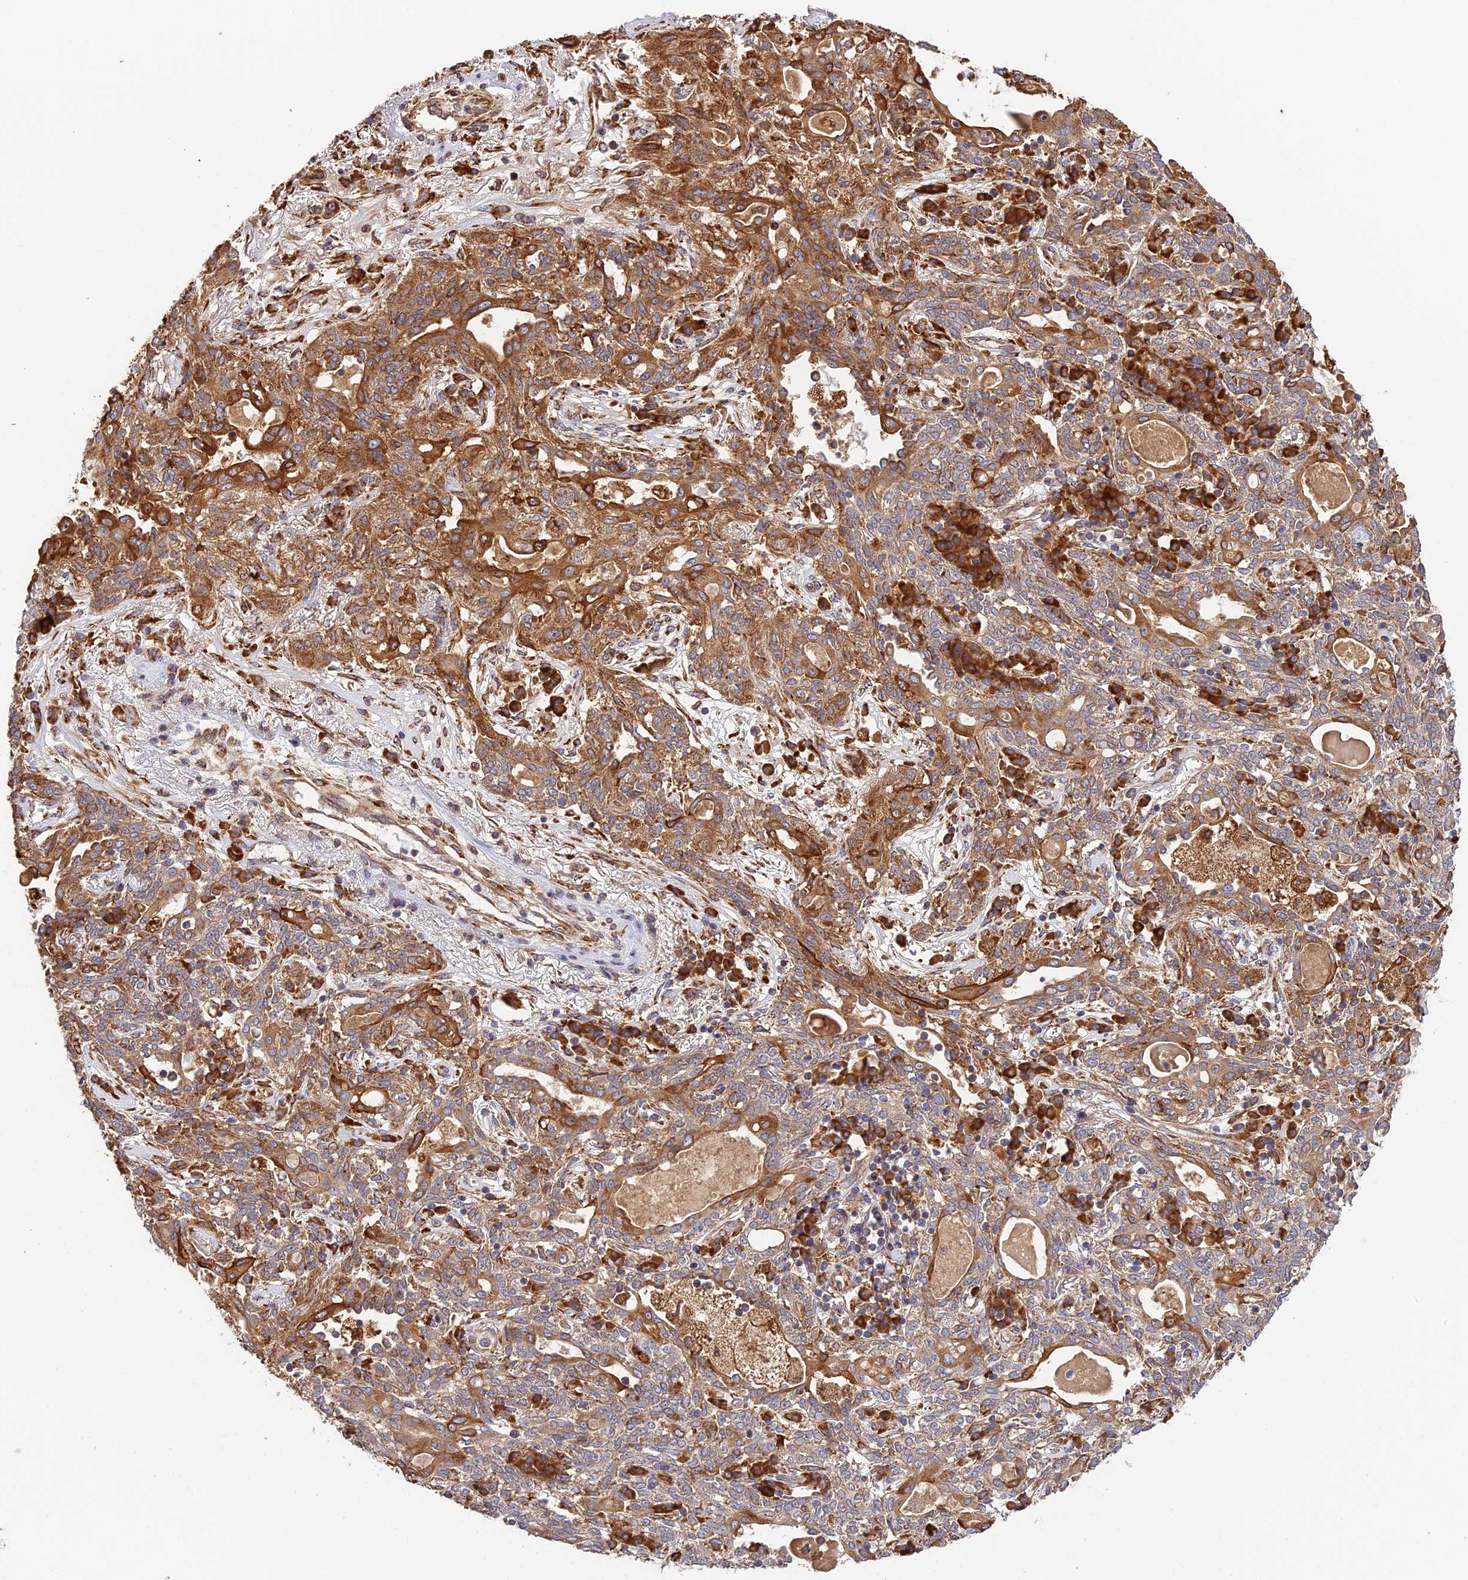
{"staining": {"intensity": "moderate", "quantity": ">75%", "location": "cytoplasmic/membranous"}, "tissue": "lung cancer", "cell_type": "Tumor cells", "image_type": "cancer", "snomed": [{"axis": "morphology", "description": "Squamous cell carcinoma, NOS"}, {"axis": "topography", "description": "Lung"}], "caption": "Immunohistochemistry (IHC) photomicrograph of lung cancer (squamous cell carcinoma) stained for a protein (brown), which exhibits medium levels of moderate cytoplasmic/membranous positivity in approximately >75% of tumor cells.", "gene": "RPL5", "patient": {"sex": "female", "age": 70}}